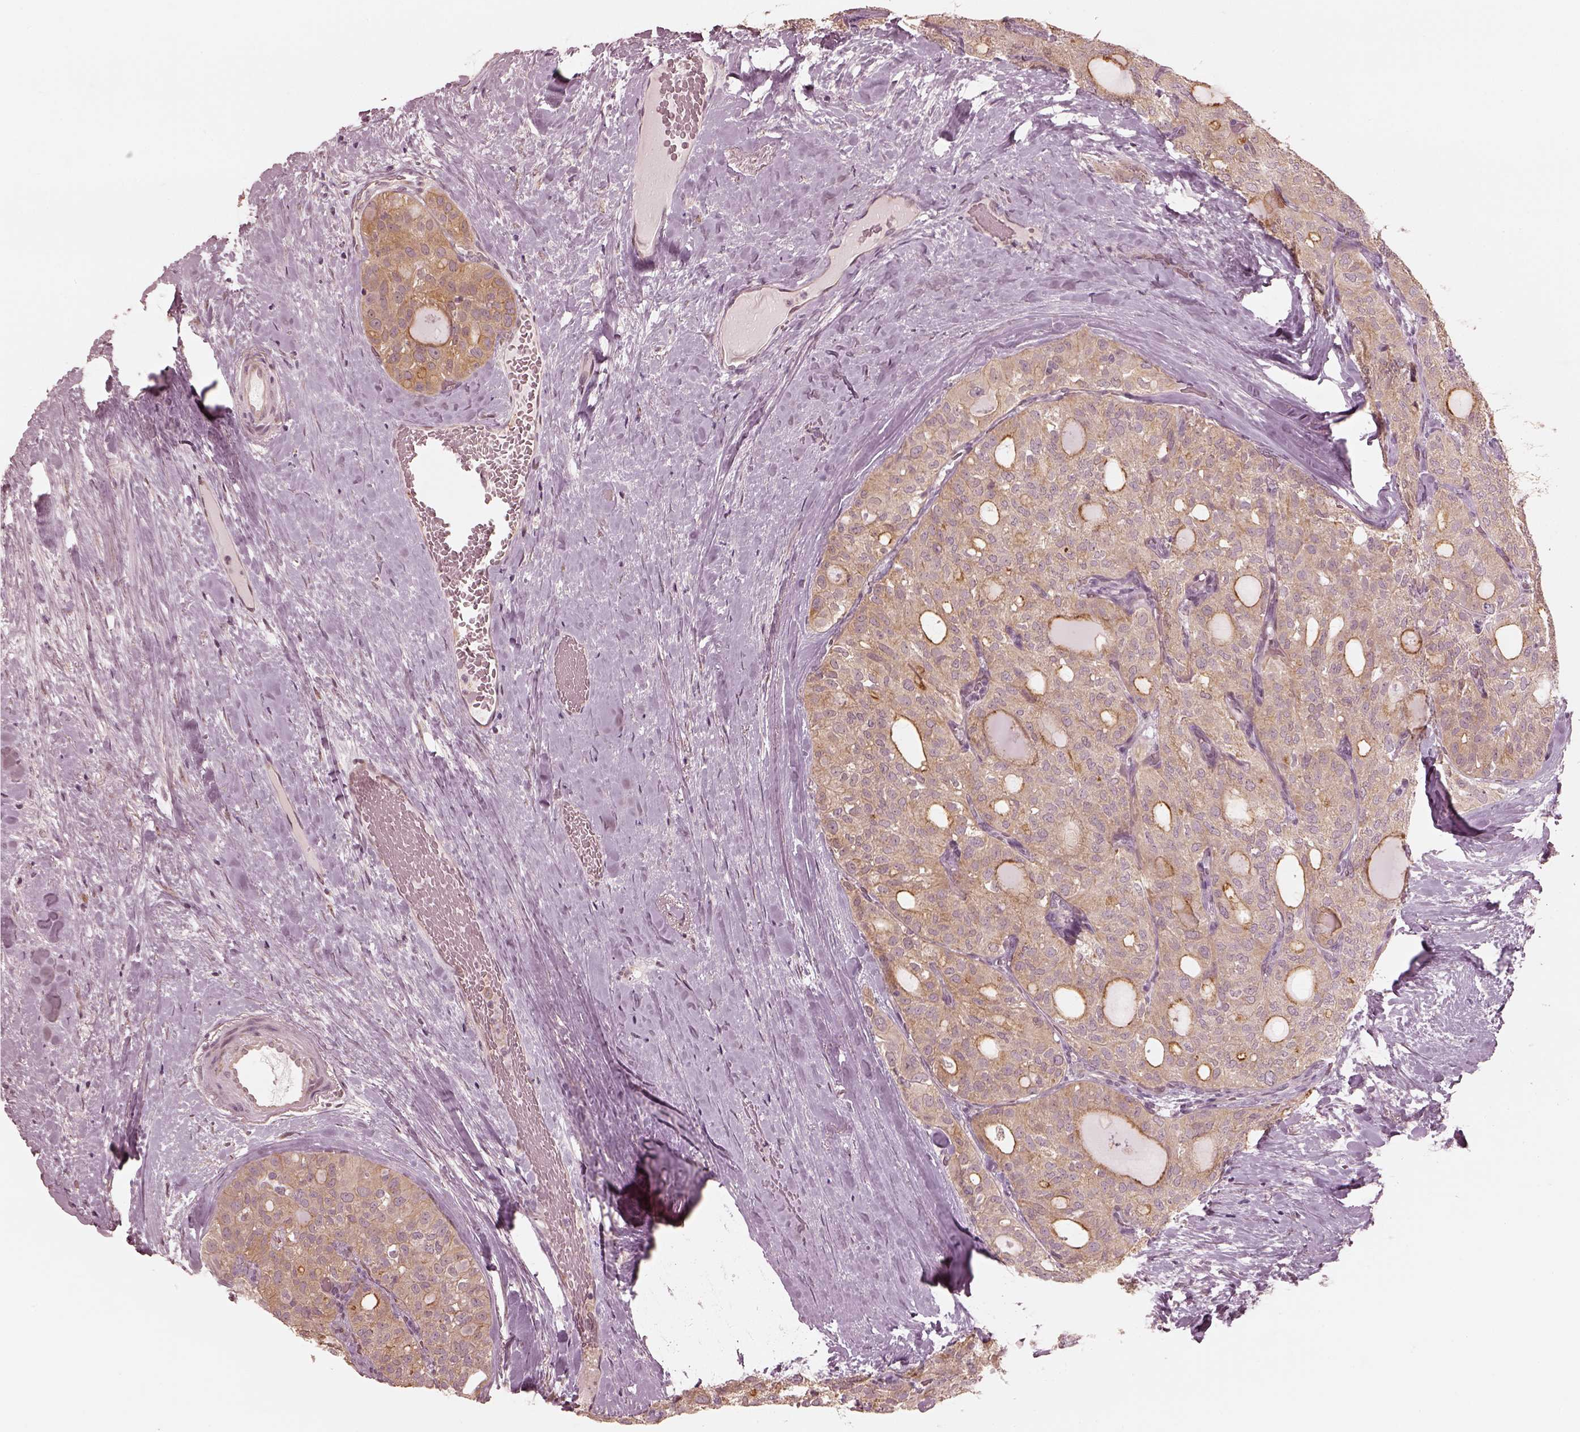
{"staining": {"intensity": "weak", "quantity": ">75%", "location": "cytoplasmic/membranous"}, "tissue": "thyroid cancer", "cell_type": "Tumor cells", "image_type": "cancer", "snomed": [{"axis": "morphology", "description": "Follicular adenoma carcinoma, NOS"}, {"axis": "topography", "description": "Thyroid gland"}], "caption": "Human thyroid cancer (follicular adenoma carcinoma) stained for a protein (brown) shows weak cytoplasmic/membranous positive positivity in approximately >75% of tumor cells.", "gene": "IQCB1", "patient": {"sex": "male", "age": 75}}